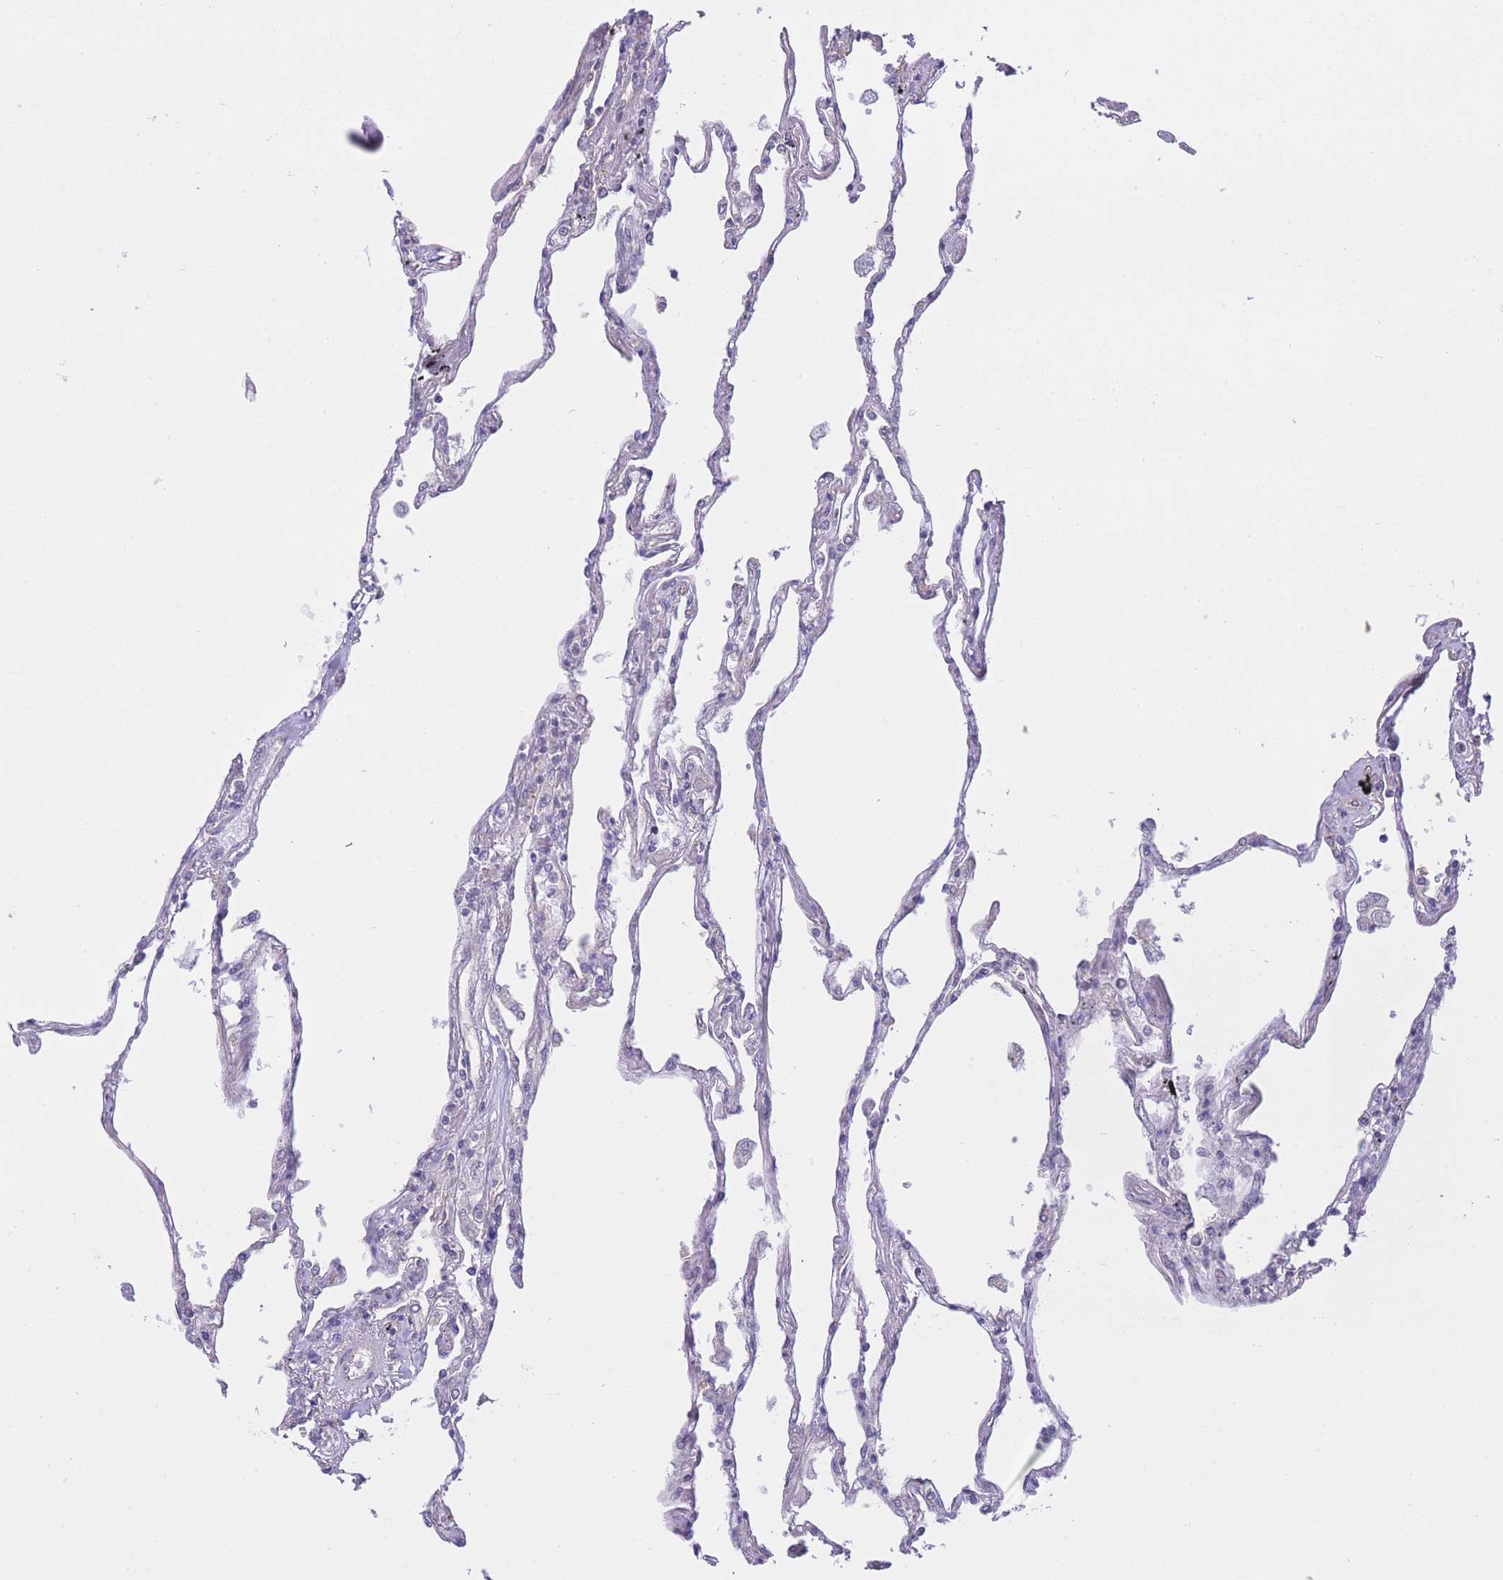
{"staining": {"intensity": "strong", "quantity": "<25%", "location": "cytoplasmic/membranous"}, "tissue": "lung", "cell_type": "Alveolar cells", "image_type": "normal", "snomed": [{"axis": "morphology", "description": "Normal tissue, NOS"}, {"axis": "topography", "description": "Lung"}], "caption": "Strong cytoplasmic/membranous staining for a protein is seen in approximately <25% of alveolar cells of normal lung using immunohistochemistry (IHC).", "gene": "EXOSC8", "patient": {"sex": "female", "age": 67}}